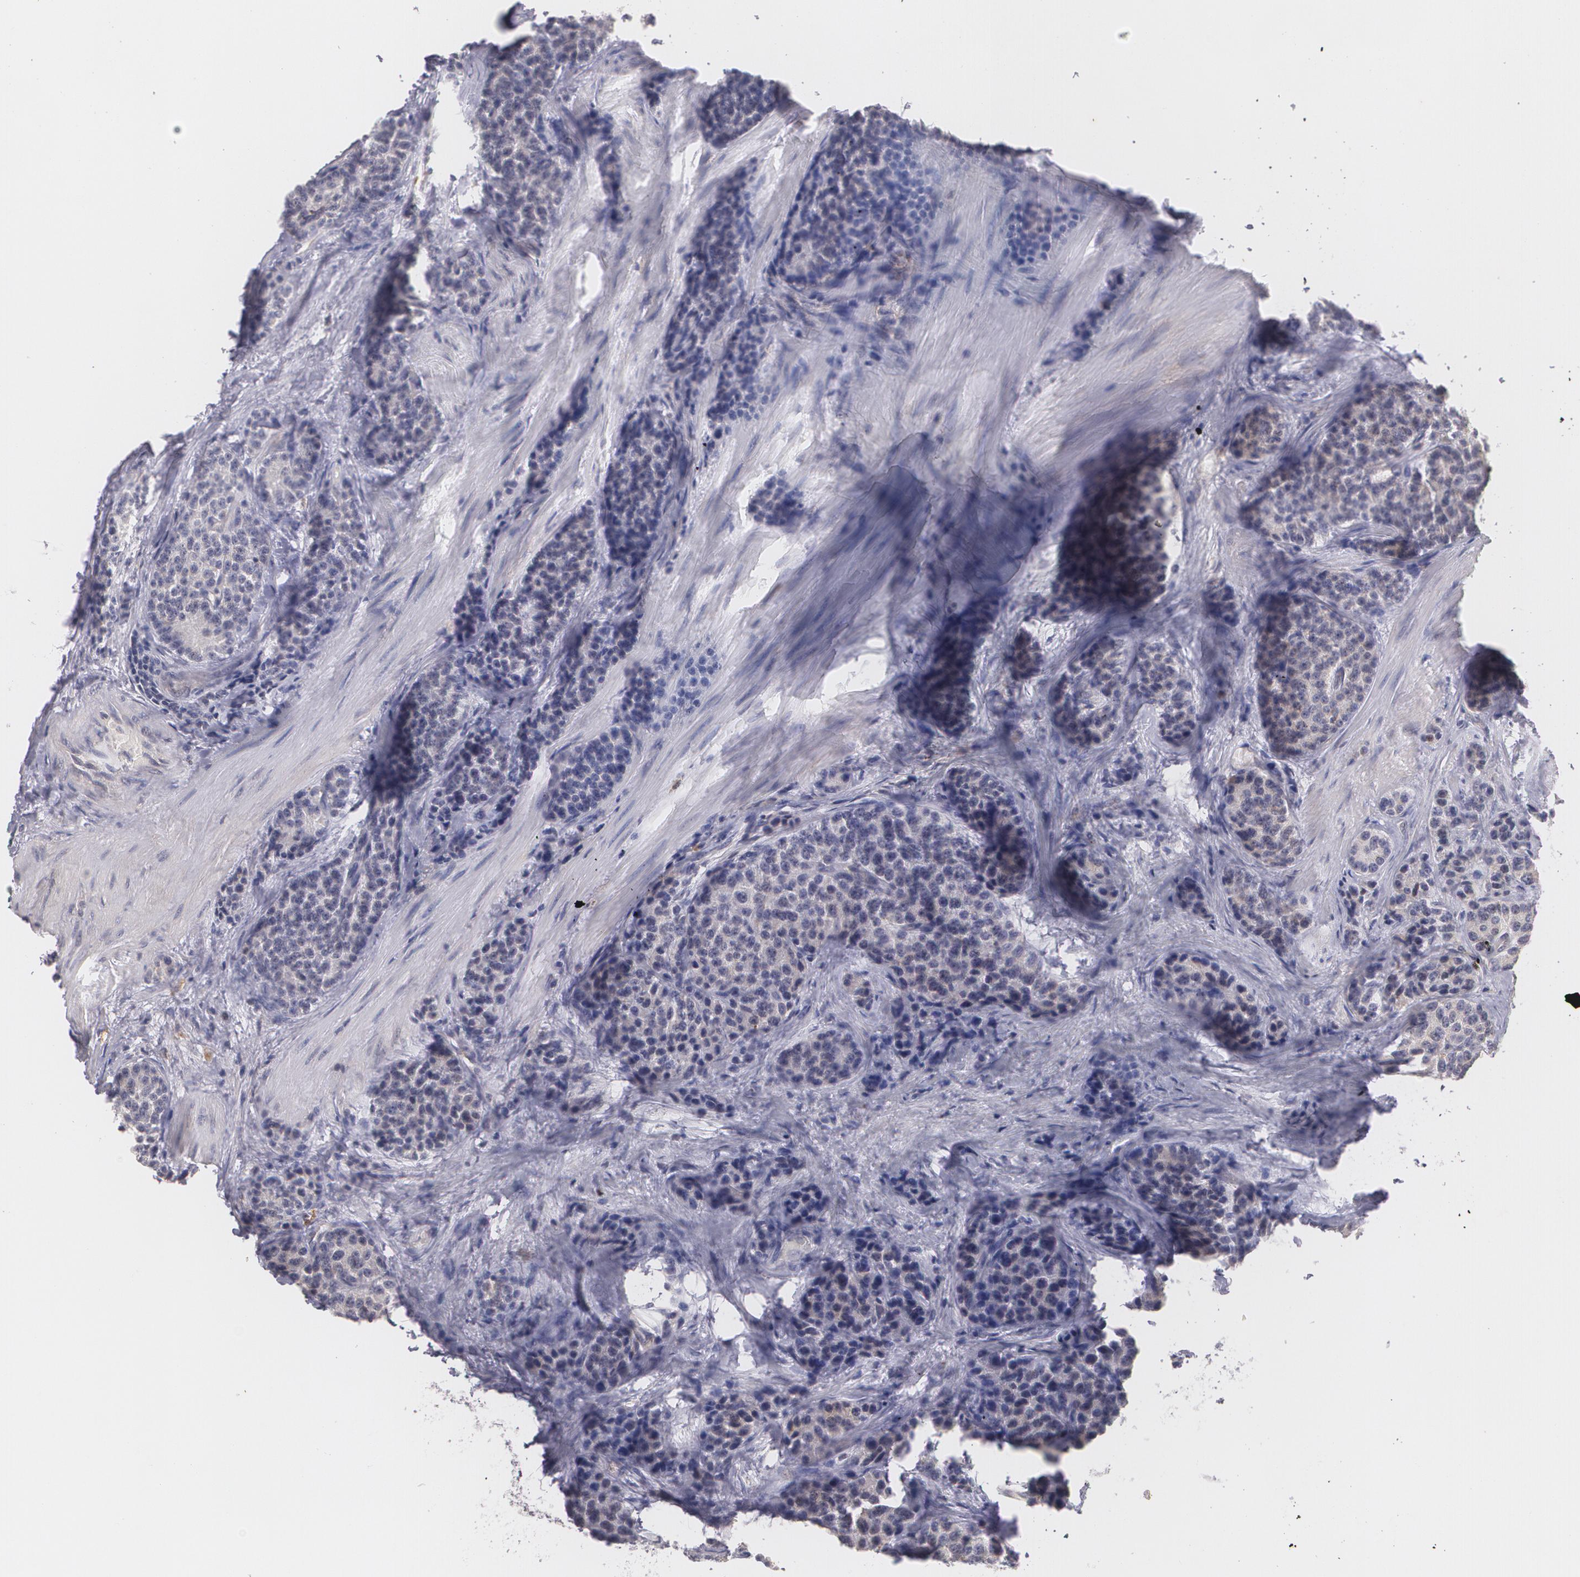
{"staining": {"intensity": "weak", "quantity": "<25%", "location": "cytoplasmic/membranous"}, "tissue": "carcinoid", "cell_type": "Tumor cells", "image_type": "cancer", "snomed": [{"axis": "morphology", "description": "Carcinoid, malignant, NOS"}, {"axis": "topography", "description": "Stomach"}], "caption": "Immunohistochemistry (IHC) image of carcinoid stained for a protein (brown), which demonstrates no positivity in tumor cells.", "gene": "VAV3", "patient": {"sex": "female", "age": 76}}